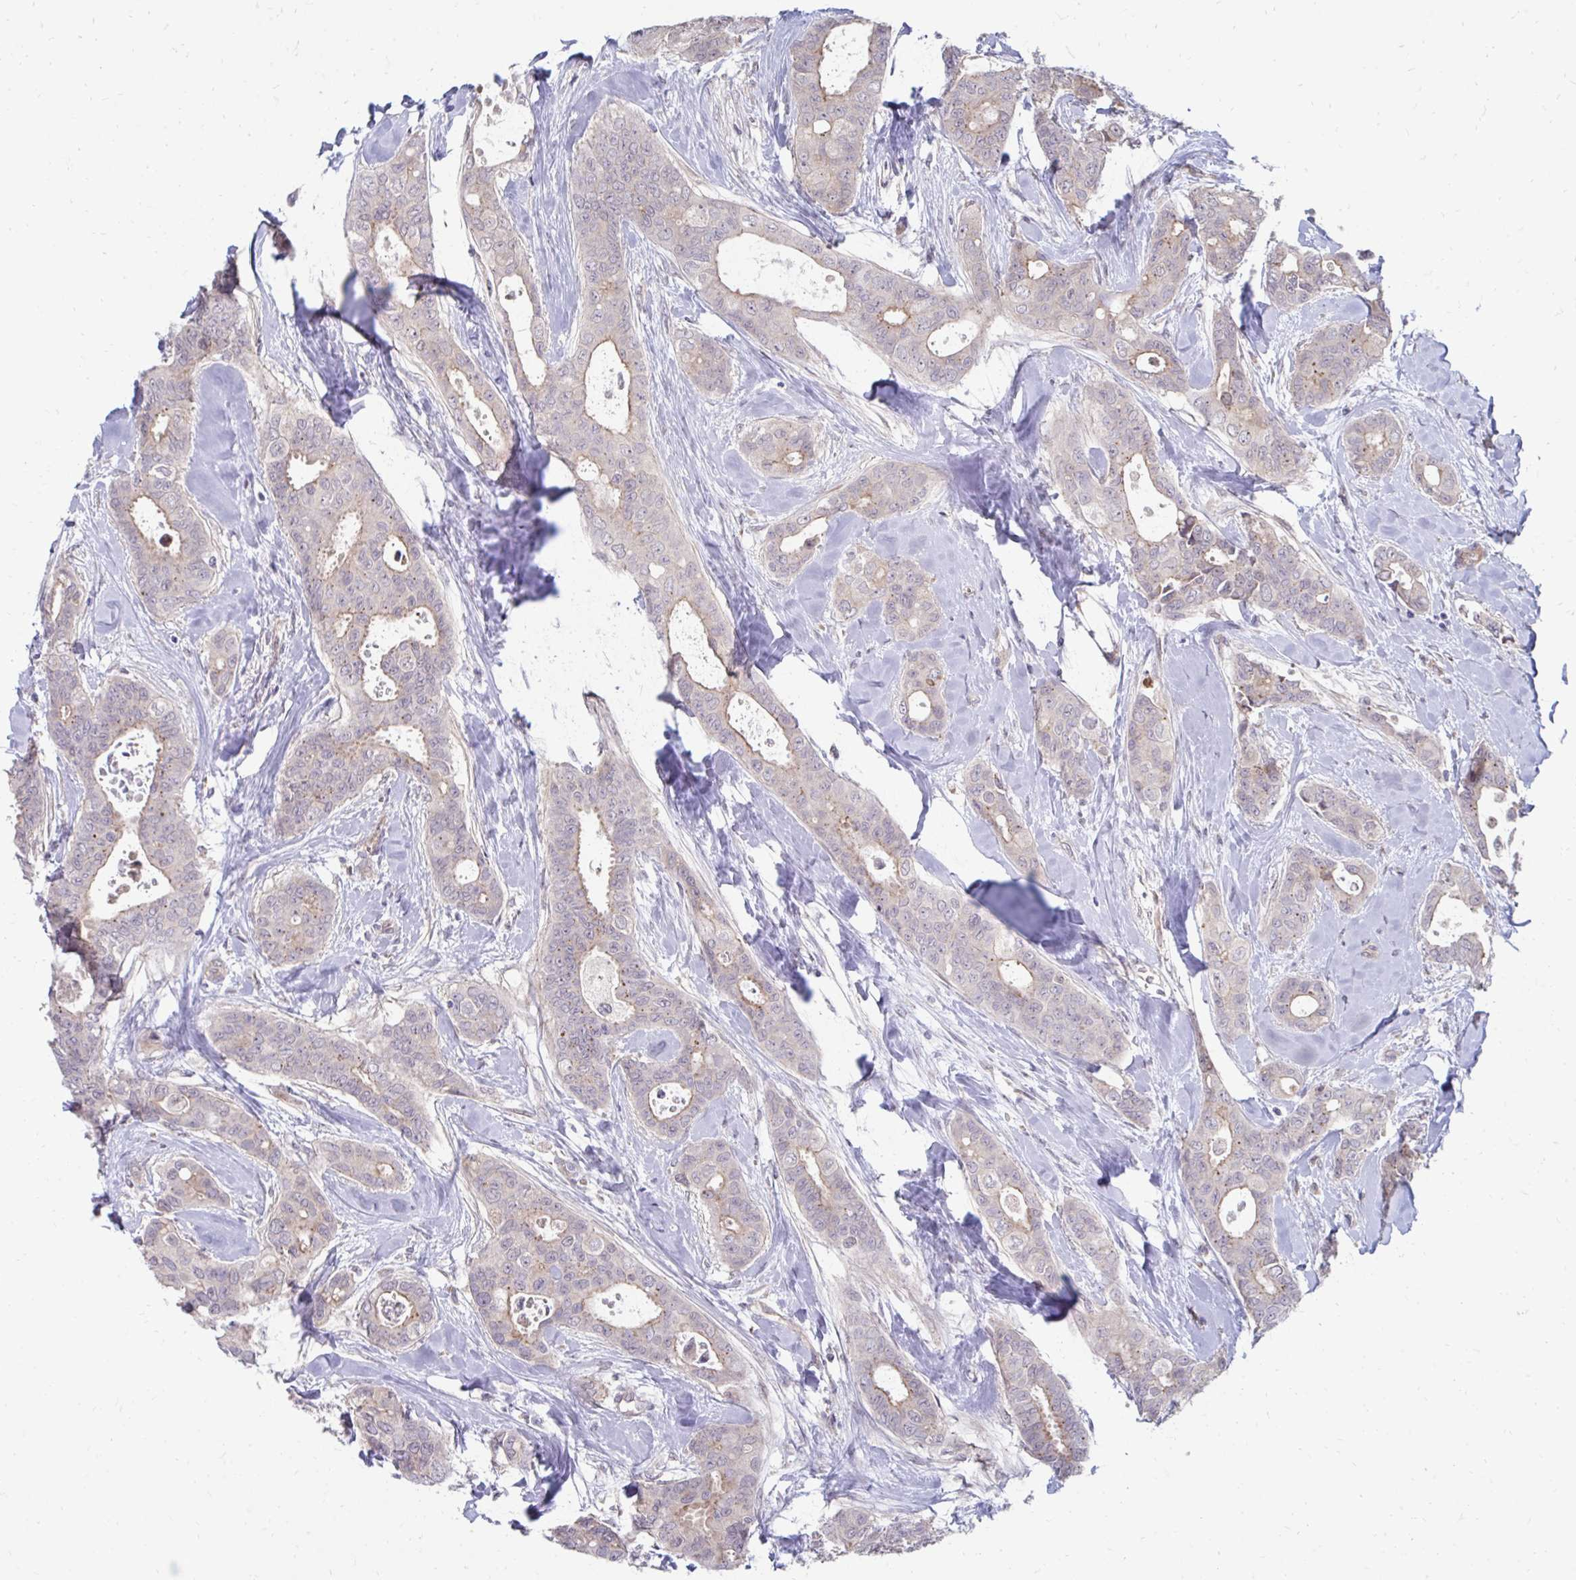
{"staining": {"intensity": "weak", "quantity": "<25%", "location": "cytoplasmic/membranous"}, "tissue": "breast cancer", "cell_type": "Tumor cells", "image_type": "cancer", "snomed": [{"axis": "morphology", "description": "Duct carcinoma"}, {"axis": "topography", "description": "Breast"}], "caption": "Breast cancer (invasive ductal carcinoma) stained for a protein using immunohistochemistry (IHC) displays no positivity tumor cells.", "gene": "ITPR2", "patient": {"sex": "female", "age": 45}}